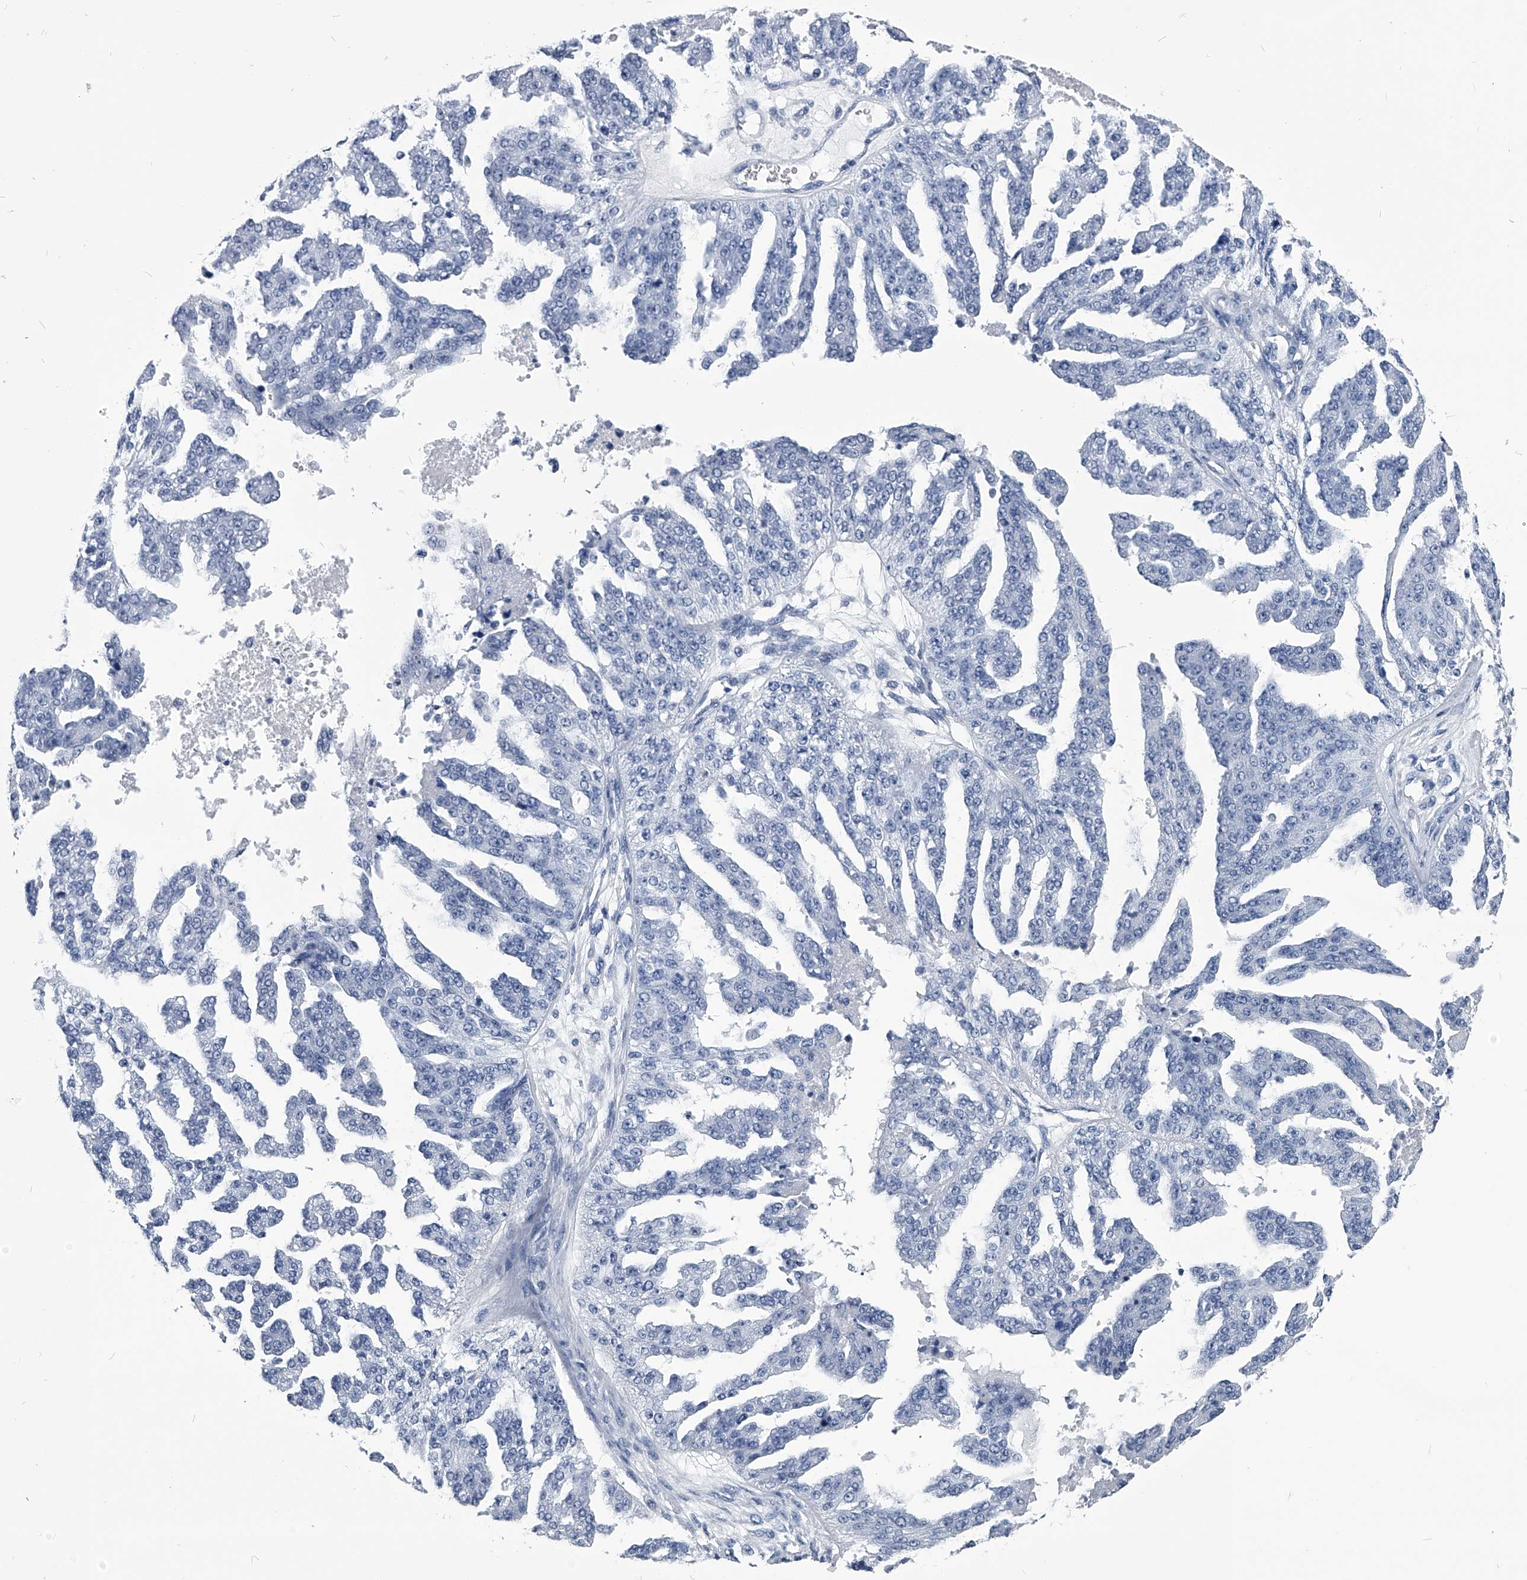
{"staining": {"intensity": "negative", "quantity": "none", "location": "none"}, "tissue": "ovarian cancer", "cell_type": "Tumor cells", "image_type": "cancer", "snomed": [{"axis": "morphology", "description": "Cystadenocarcinoma, serous, NOS"}, {"axis": "topography", "description": "Ovary"}], "caption": "Immunohistochemical staining of ovarian serous cystadenocarcinoma reveals no significant expression in tumor cells.", "gene": "PDXK", "patient": {"sex": "female", "age": 58}}